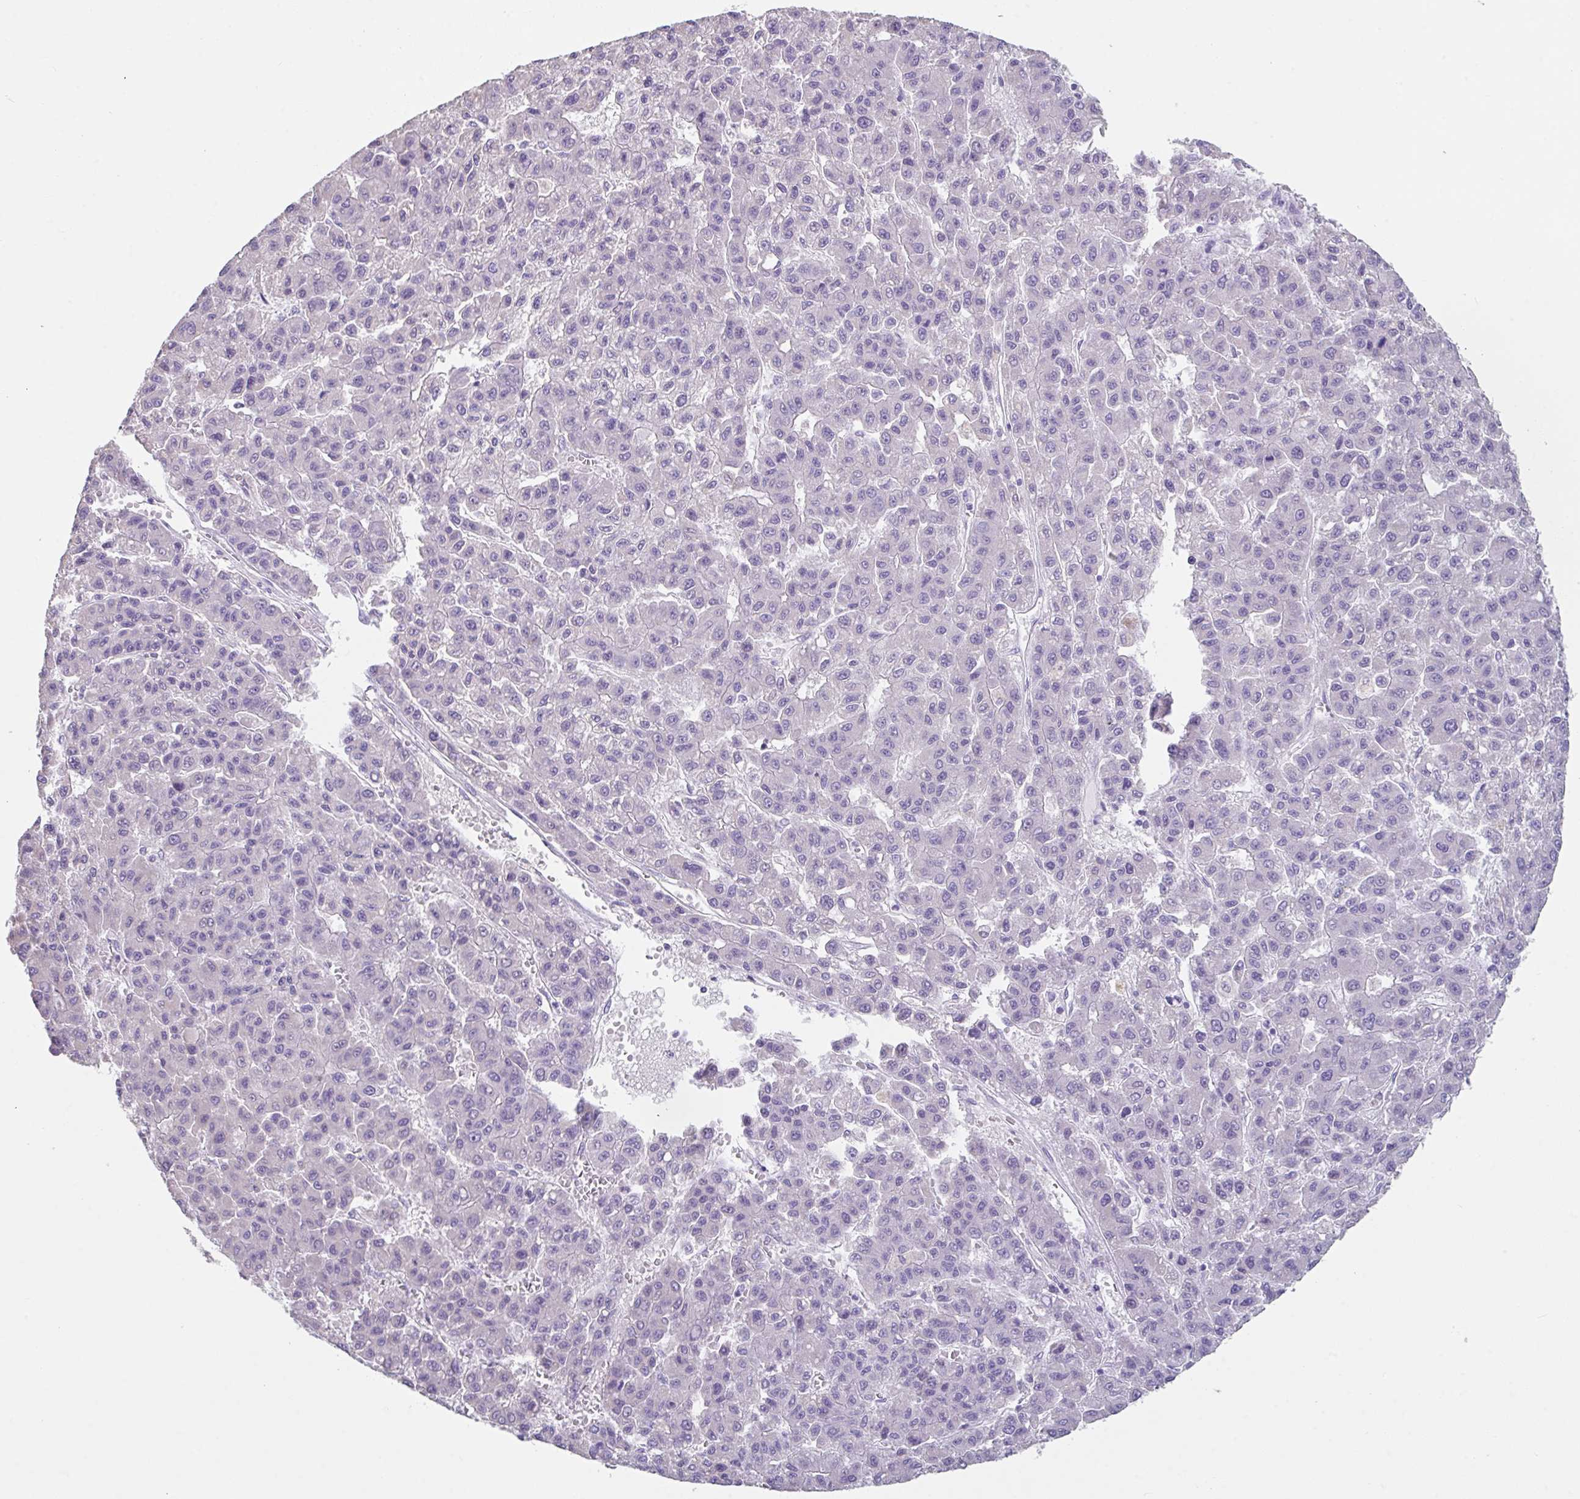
{"staining": {"intensity": "negative", "quantity": "none", "location": "none"}, "tissue": "liver cancer", "cell_type": "Tumor cells", "image_type": "cancer", "snomed": [{"axis": "morphology", "description": "Carcinoma, Hepatocellular, NOS"}, {"axis": "topography", "description": "Liver"}], "caption": "Immunohistochemistry micrograph of human liver cancer stained for a protein (brown), which reveals no expression in tumor cells.", "gene": "SLC44A4", "patient": {"sex": "male", "age": 70}}